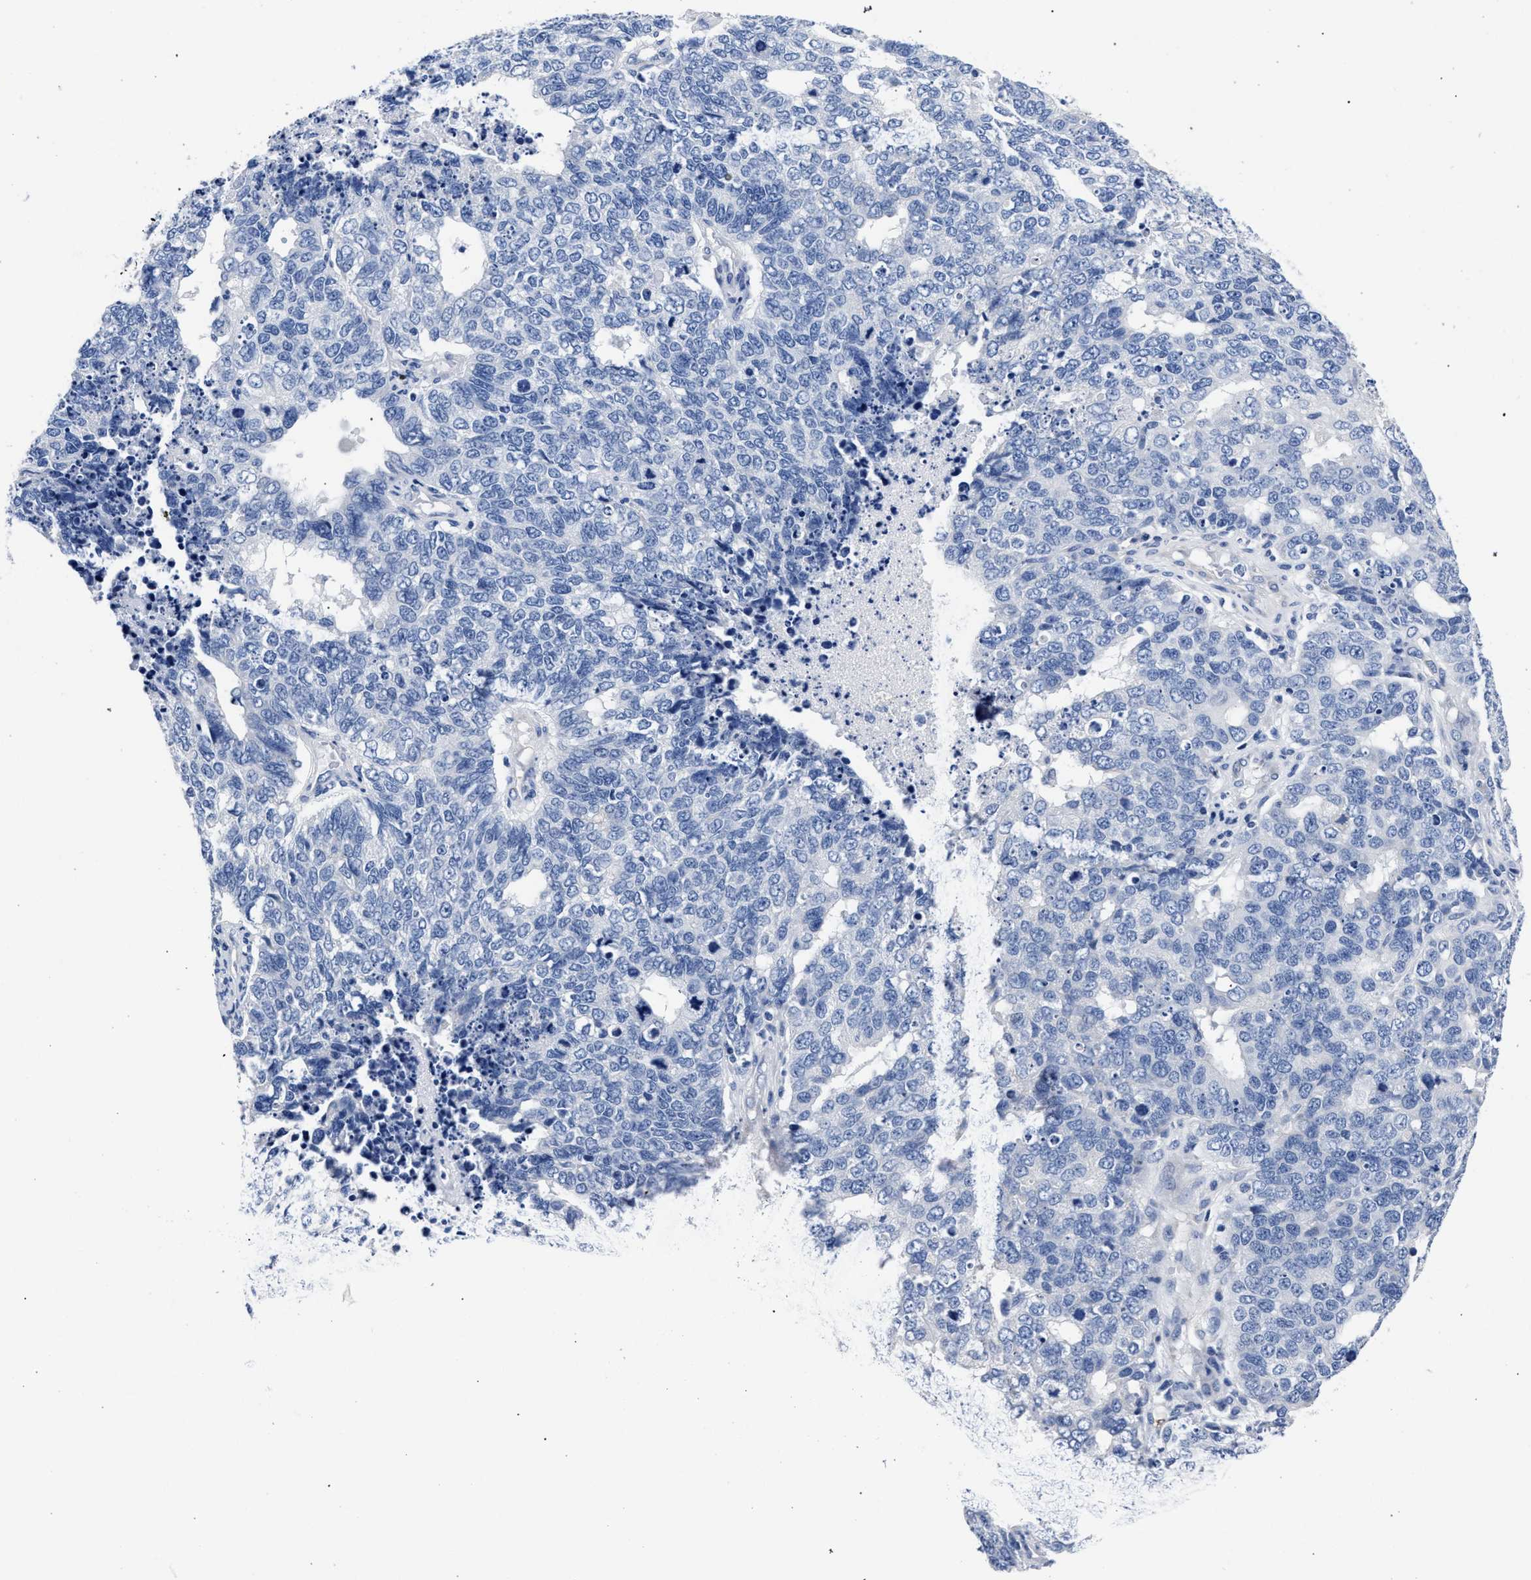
{"staining": {"intensity": "negative", "quantity": "none", "location": "none"}, "tissue": "cervical cancer", "cell_type": "Tumor cells", "image_type": "cancer", "snomed": [{"axis": "morphology", "description": "Squamous cell carcinoma, NOS"}, {"axis": "topography", "description": "Cervix"}], "caption": "Cervical cancer stained for a protein using IHC exhibits no staining tumor cells.", "gene": "AKAP4", "patient": {"sex": "female", "age": 63}}